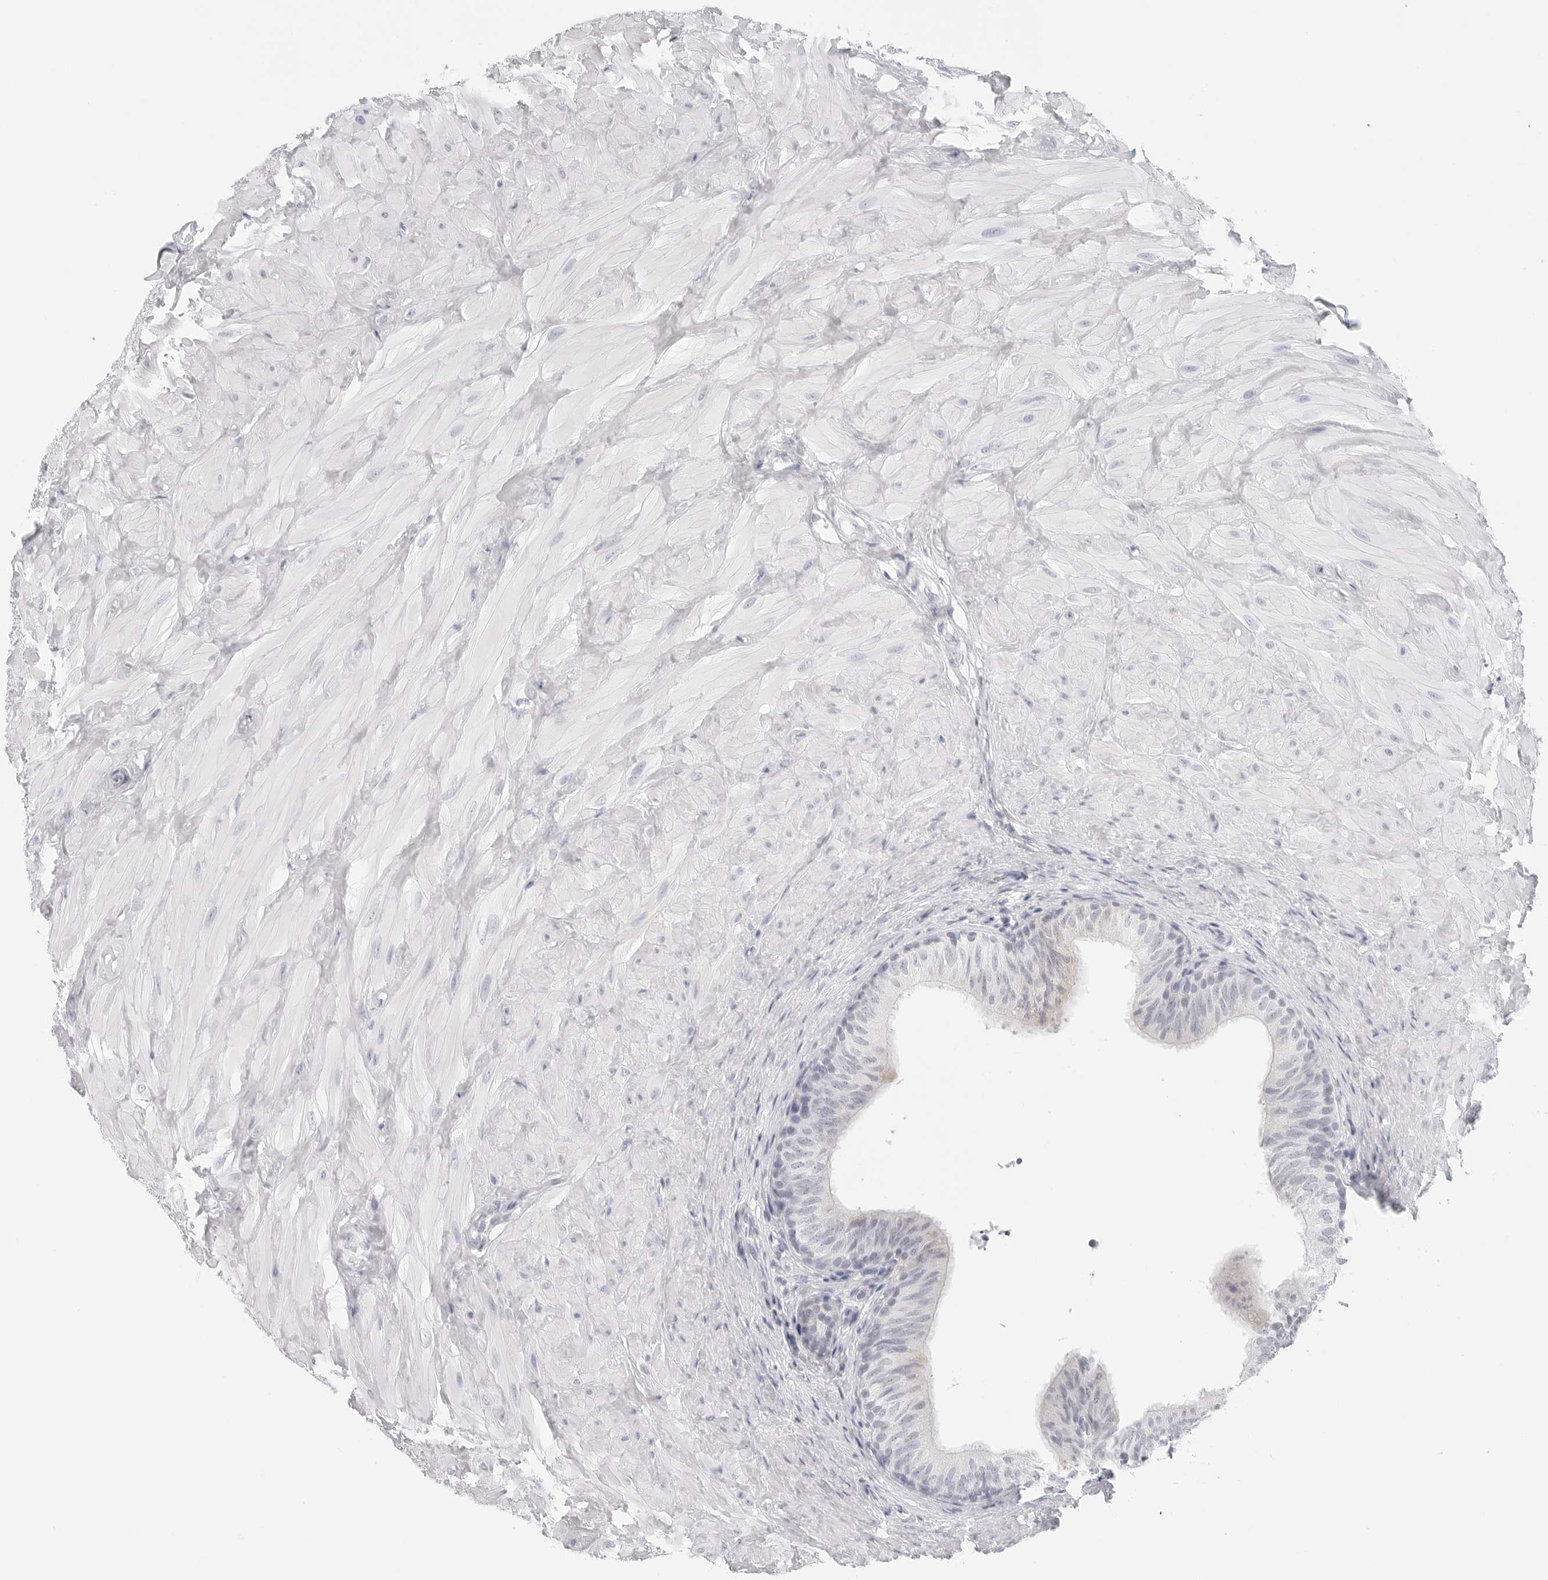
{"staining": {"intensity": "negative", "quantity": "none", "location": "none"}, "tissue": "epididymis", "cell_type": "Glandular cells", "image_type": "normal", "snomed": [{"axis": "morphology", "description": "Normal tissue, NOS"}, {"axis": "topography", "description": "Soft tissue"}, {"axis": "topography", "description": "Epididymis"}], "caption": "Immunohistochemistry micrograph of normal human epididymis stained for a protein (brown), which displays no expression in glandular cells. Brightfield microscopy of IHC stained with DAB (3,3'-diaminobenzidine) (brown) and hematoxylin (blue), captured at high magnification.", "gene": "HMGCS2", "patient": {"sex": "male", "age": 26}}